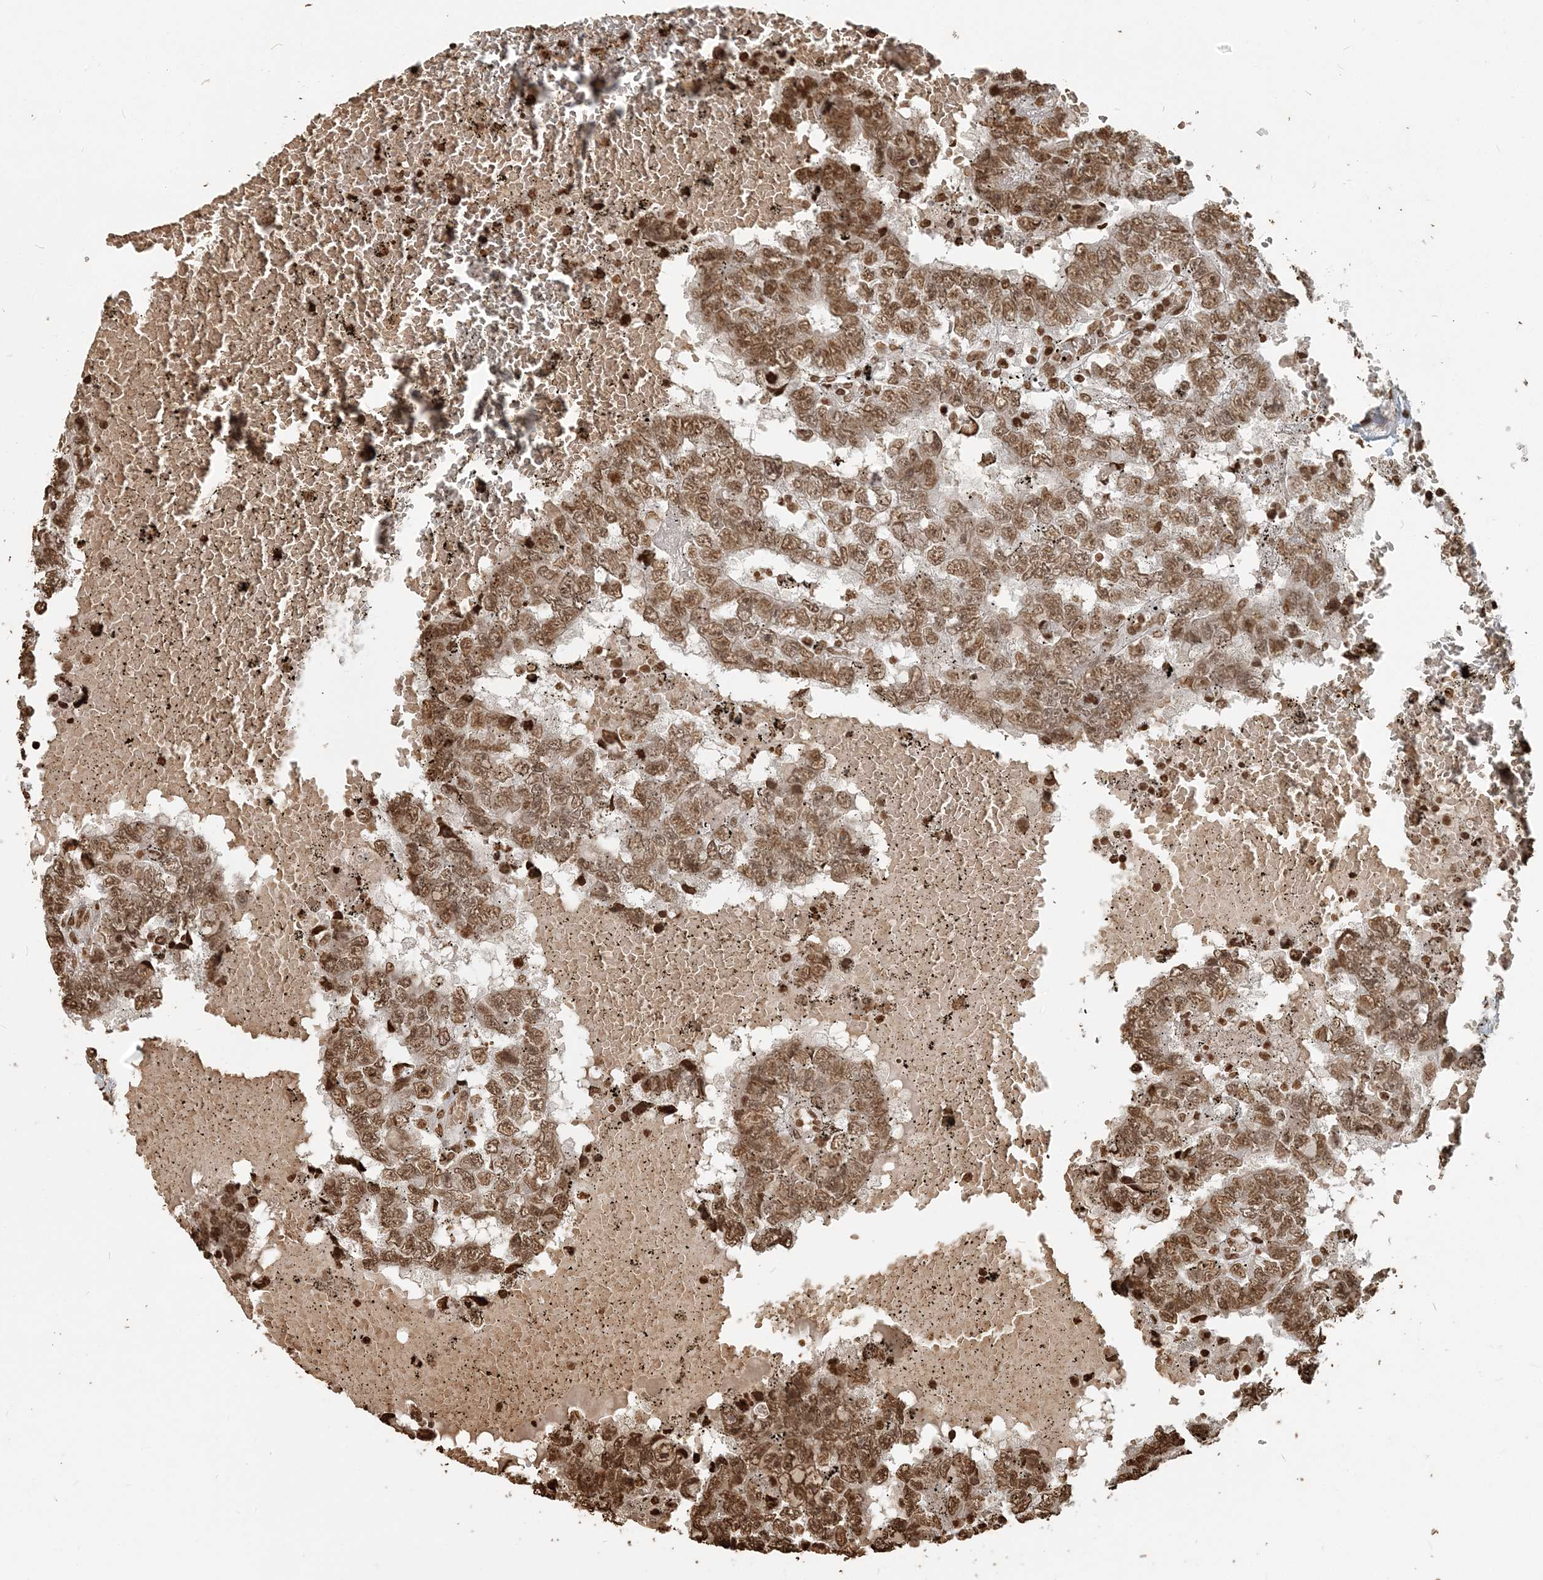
{"staining": {"intensity": "moderate", "quantity": ">75%", "location": "nuclear"}, "tissue": "testis cancer", "cell_type": "Tumor cells", "image_type": "cancer", "snomed": [{"axis": "morphology", "description": "Carcinoma, Embryonal, NOS"}, {"axis": "topography", "description": "Testis"}], "caption": "High-power microscopy captured an immunohistochemistry (IHC) micrograph of testis cancer, revealing moderate nuclear positivity in about >75% of tumor cells.", "gene": "H3-3B", "patient": {"sex": "male", "age": 25}}